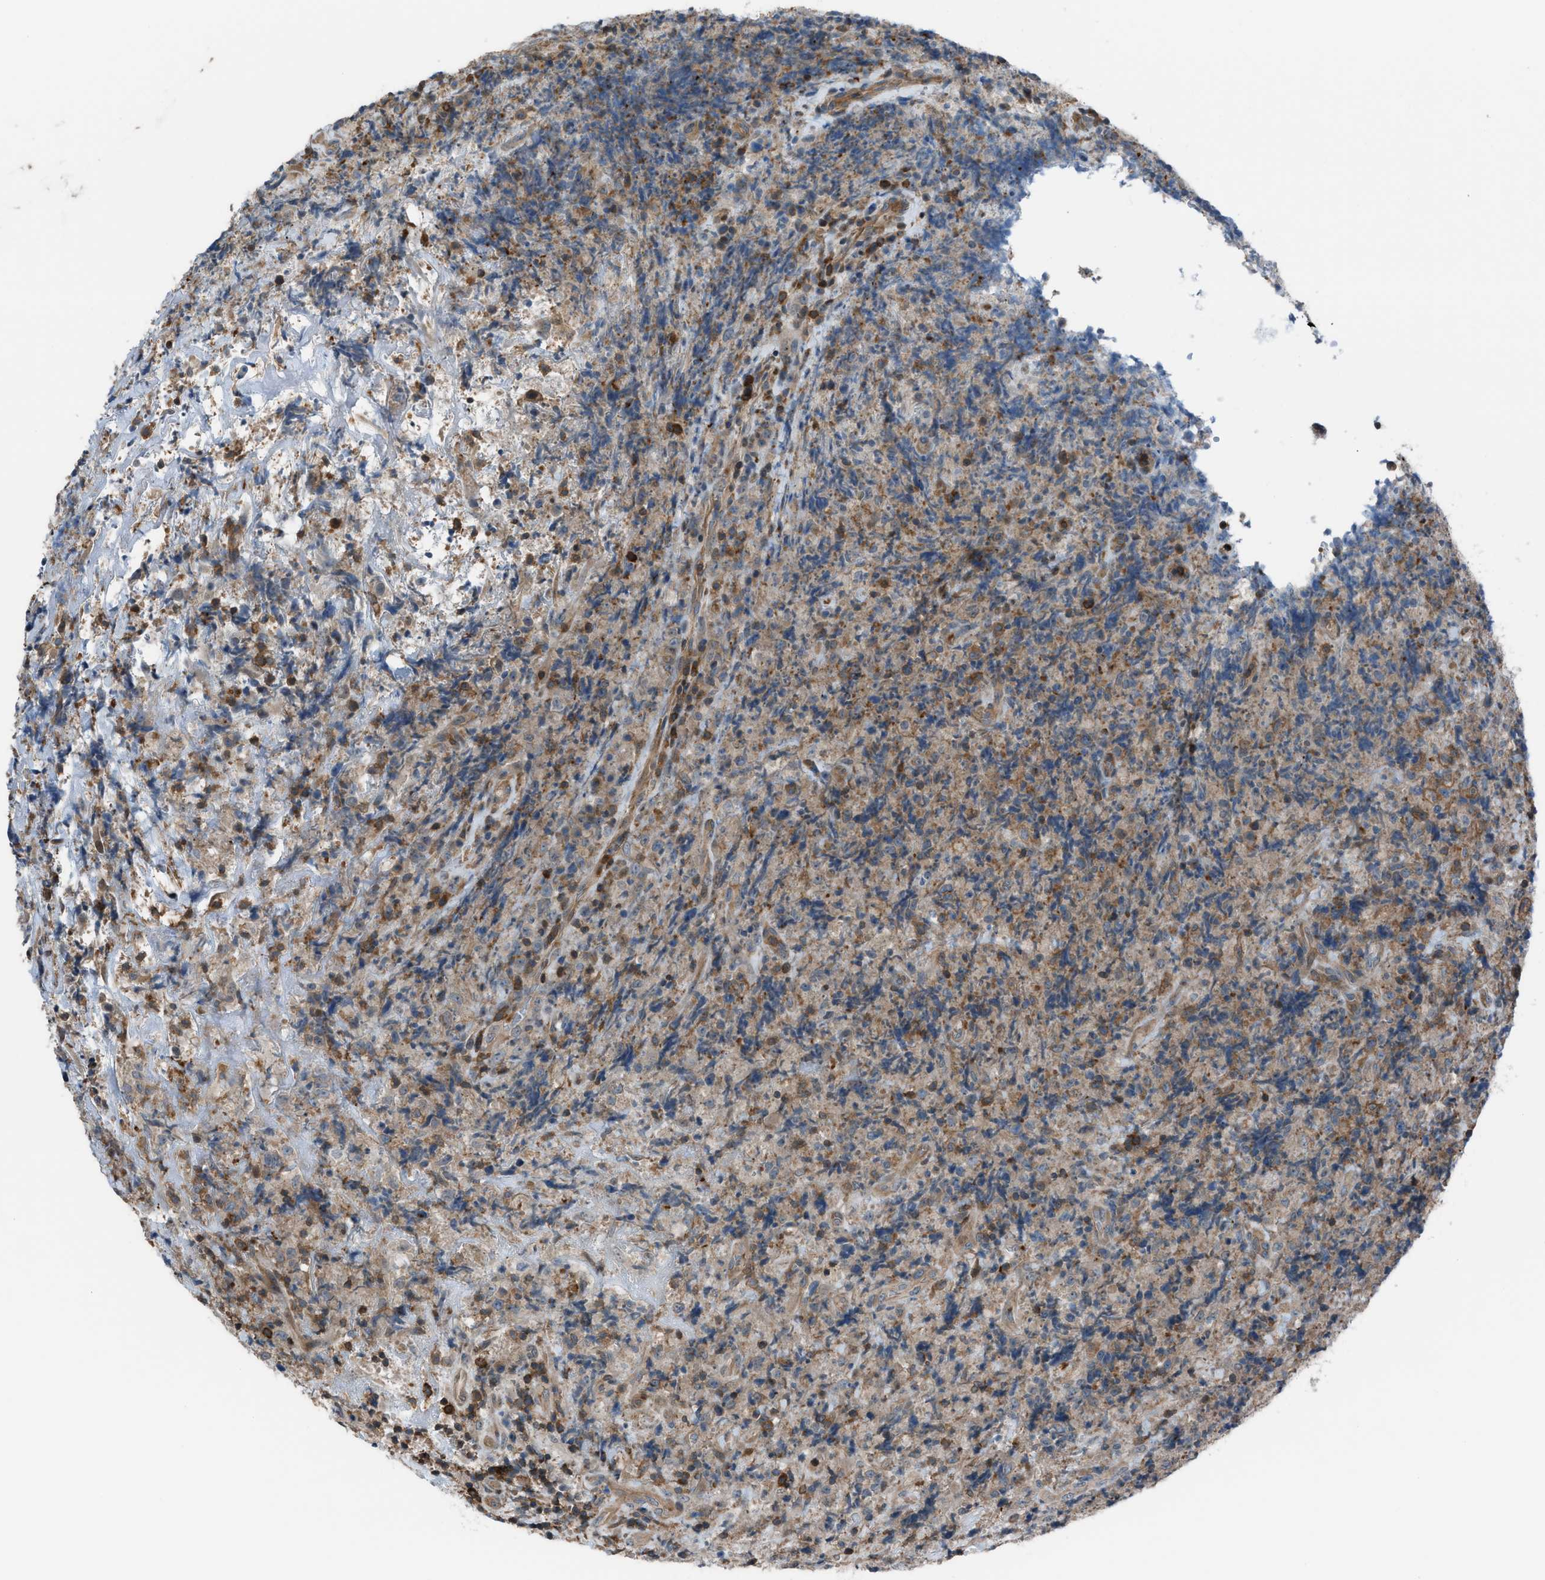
{"staining": {"intensity": "moderate", "quantity": "25%-75%", "location": "cytoplasmic/membranous"}, "tissue": "lymphoma", "cell_type": "Tumor cells", "image_type": "cancer", "snomed": [{"axis": "morphology", "description": "Malignant lymphoma, non-Hodgkin's type, High grade"}, {"axis": "topography", "description": "Tonsil"}], "caption": "The photomicrograph reveals a brown stain indicating the presence of a protein in the cytoplasmic/membranous of tumor cells in lymphoma.", "gene": "DYRK1A", "patient": {"sex": "female", "age": 36}}